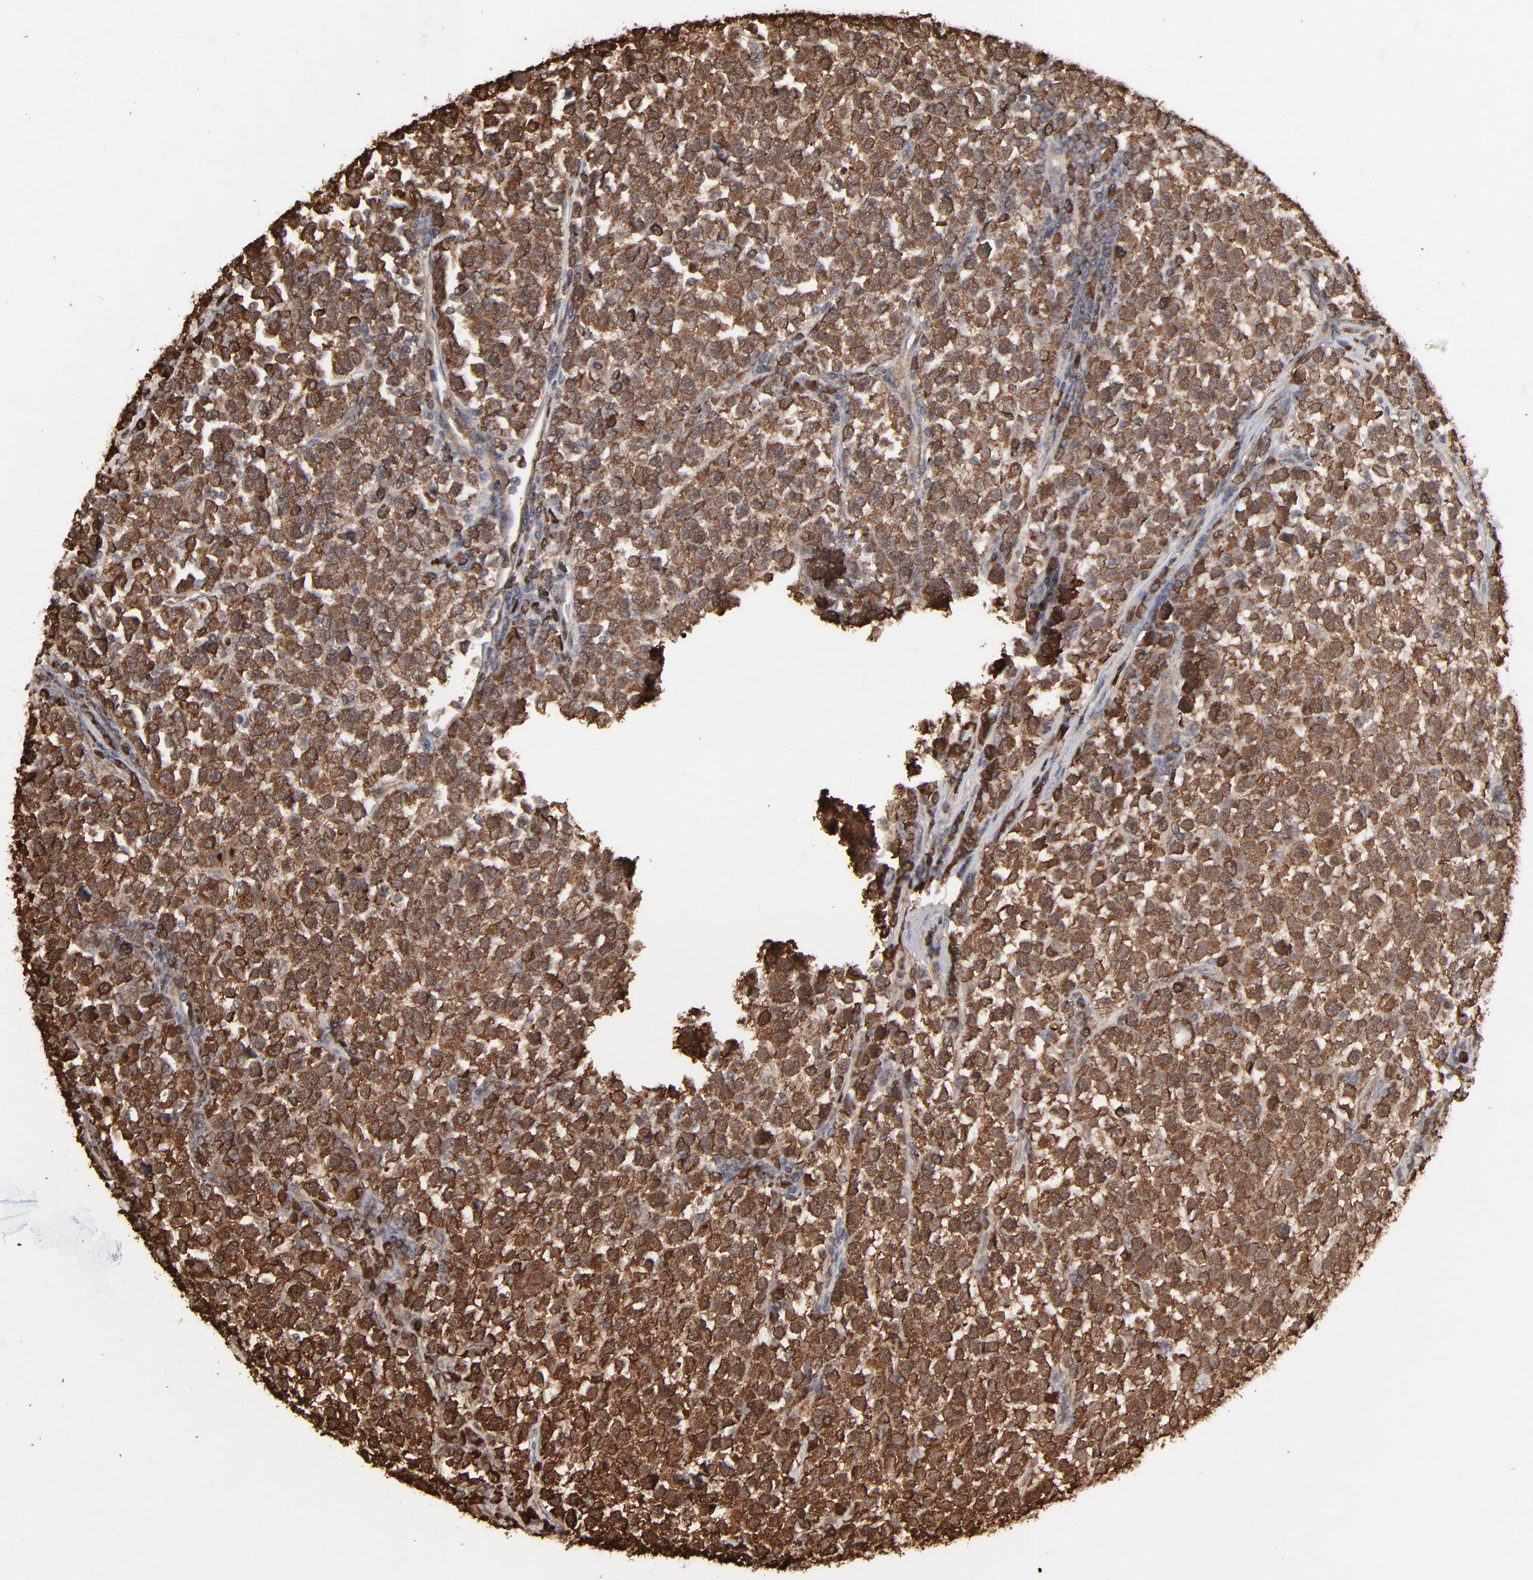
{"staining": {"intensity": "strong", "quantity": ">75%", "location": "cytoplasmic/membranous"}, "tissue": "testis cancer", "cell_type": "Tumor cells", "image_type": "cancer", "snomed": [{"axis": "morphology", "description": "Seminoma, NOS"}, {"axis": "topography", "description": "Testis"}], "caption": "This is a photomicrograph of immunohistochemistry staining of seminoma (testis), which shows strong expression in the cytoplasmic/membranous of tumor cells.", "gene": "NME1-NME2", "patient": {"sex": "male", "age": 43}}